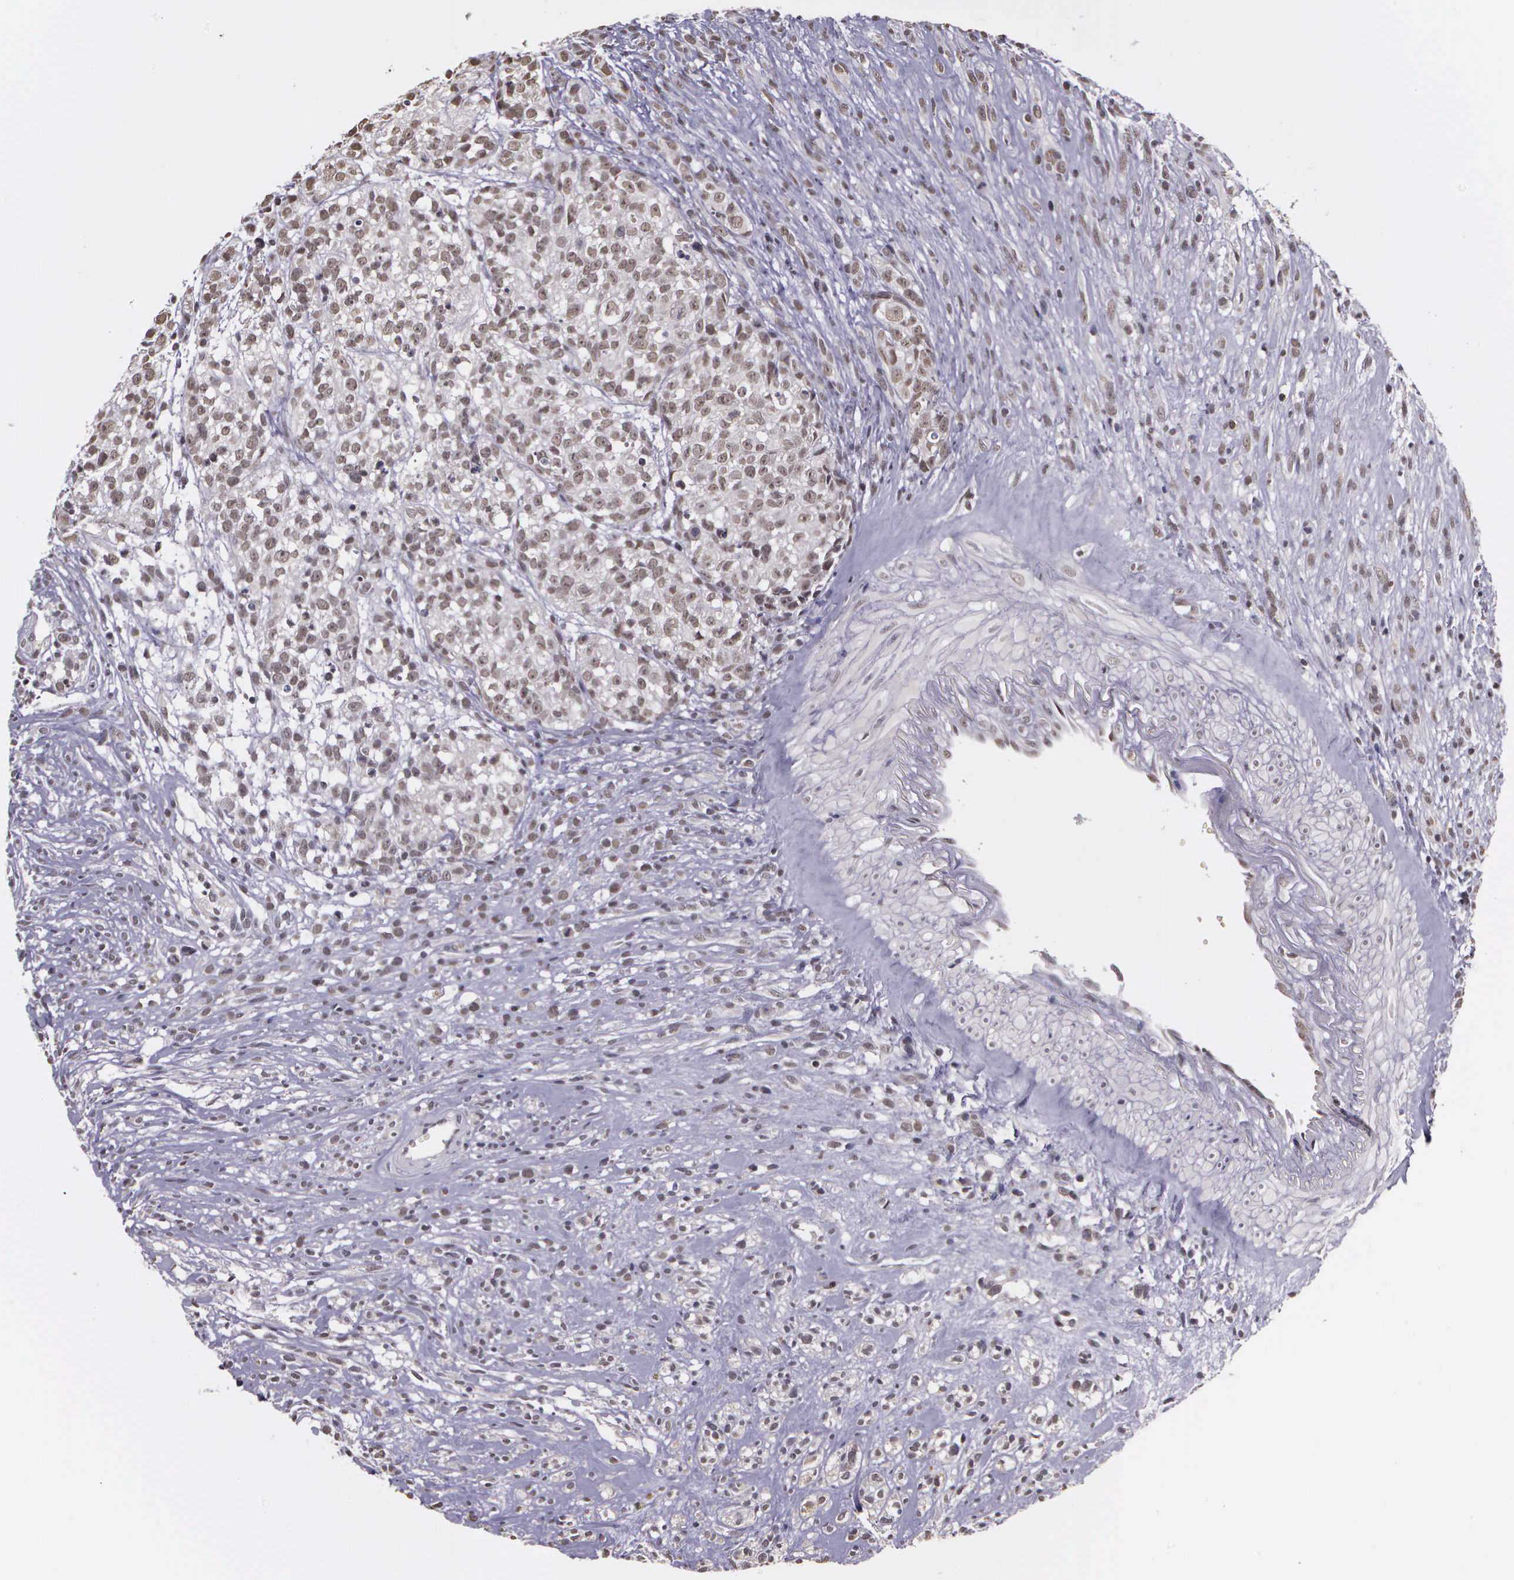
{"staining": {"intensity": "weak", "quantity": ">75%", "location": "nuclear"}, "tissue": "glioma", "cell_type": "Tumor cells", "image_type": "cancer", "snomed": [{"axis": "morphology", "description": "Glioma, malignant, High grade"}, {"axis": "topography", "description": "Brain"}], "caption": "The image reveals staining of glioma, revealing weak nuclear protein positivity (brown color) within tumor cells.", "gene": "ARMCX5", "patient": {"sex": "male", "age": 66}}